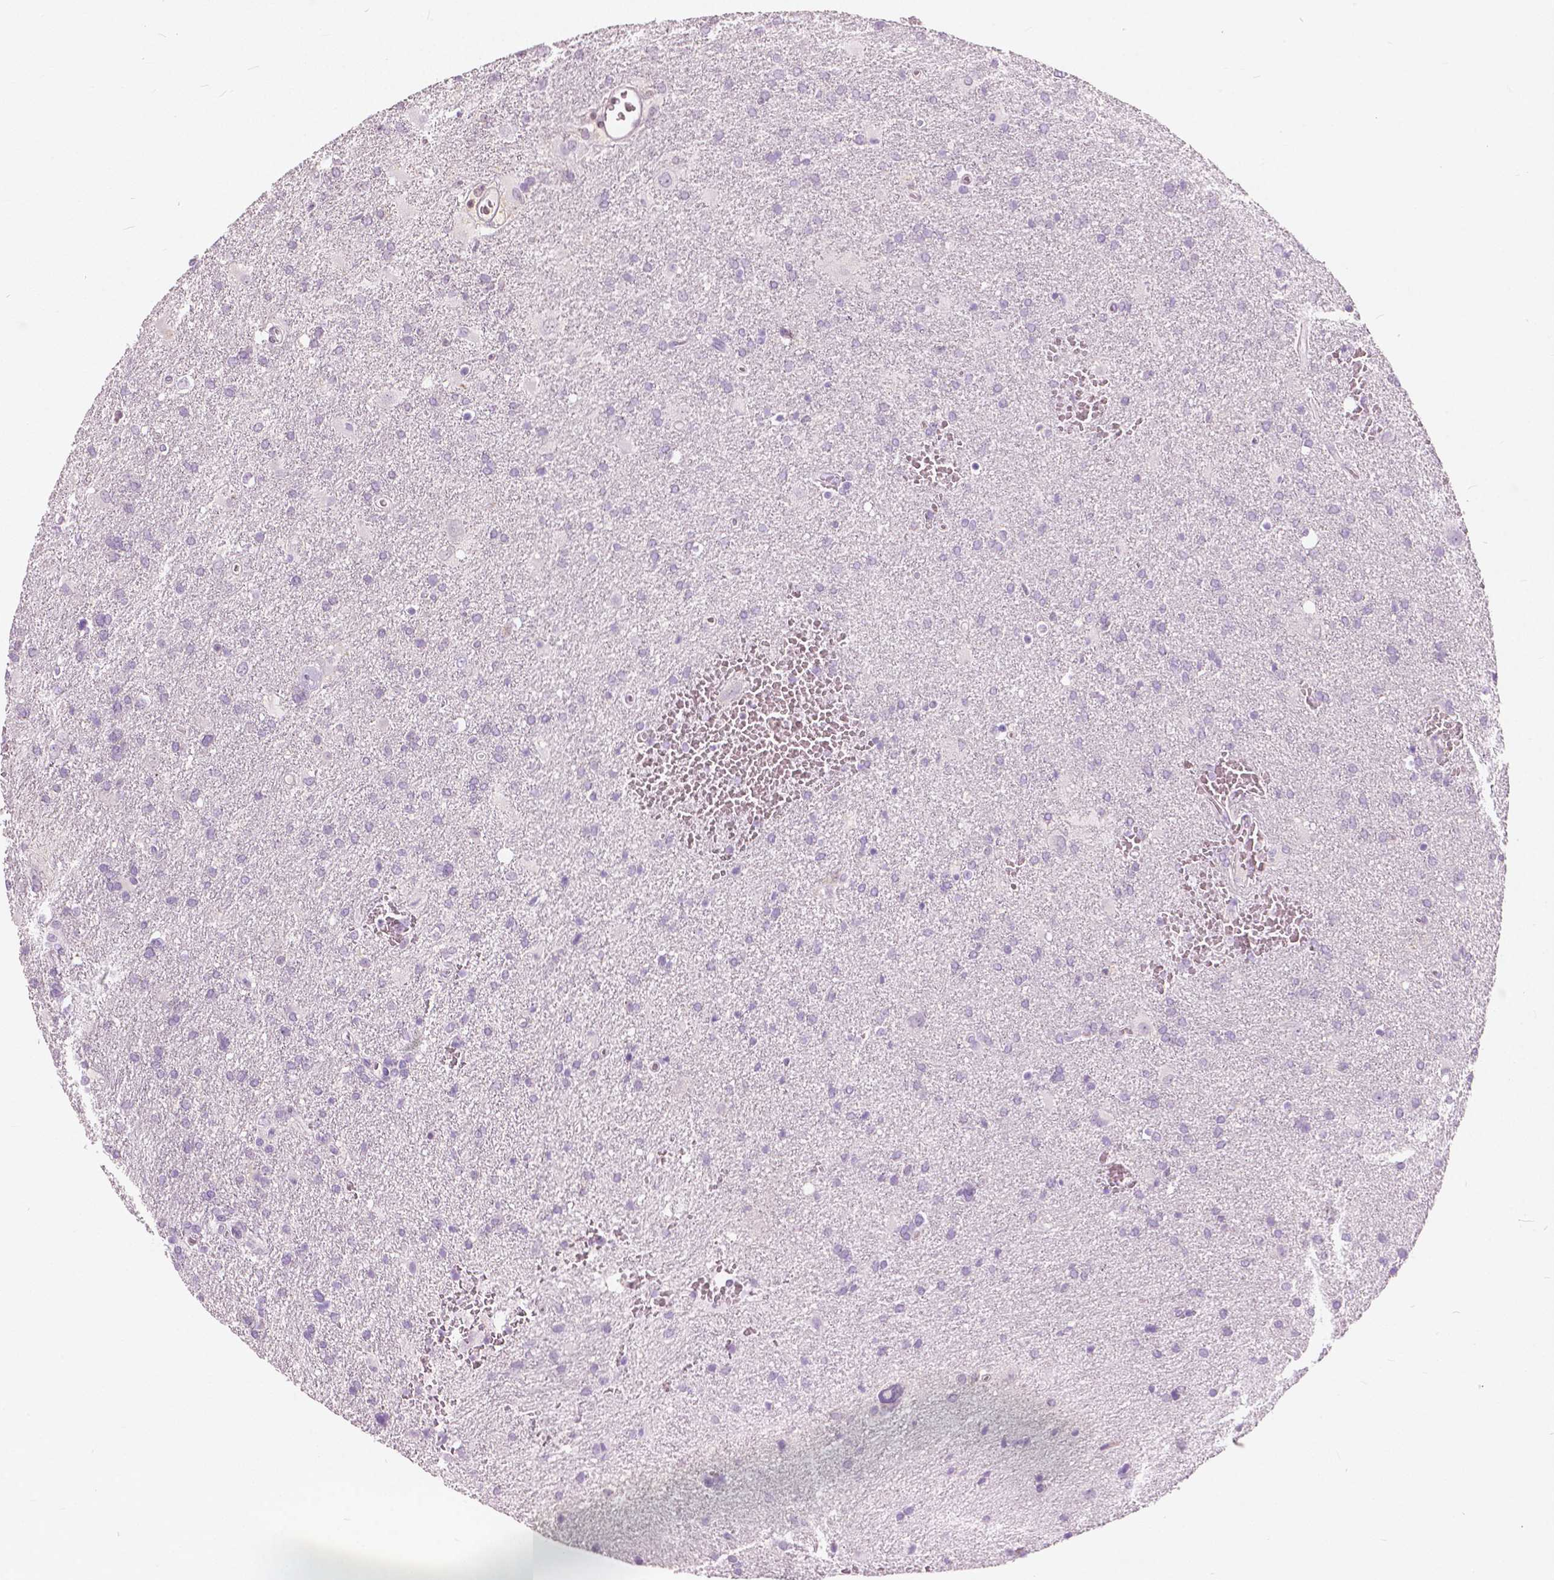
{"staining": {"intensity": "negative", "quantity": "none", "location": "none"}, "tissue": "glioma", "cell_type": "Tumor cells", "image_type": "cancer", "snomed": [{"axis": "morphology", "description": "Glioma, malignant, Low grade"}, {"axis": "topography", "description": "Brain"}], "caption": "Immunohistochemical staining of human low-grade glioma (malignant) demonstrates no significant positivity in tumor cells.", "gene": "GALM", "patient": {"sex": "male", "age": 66}}